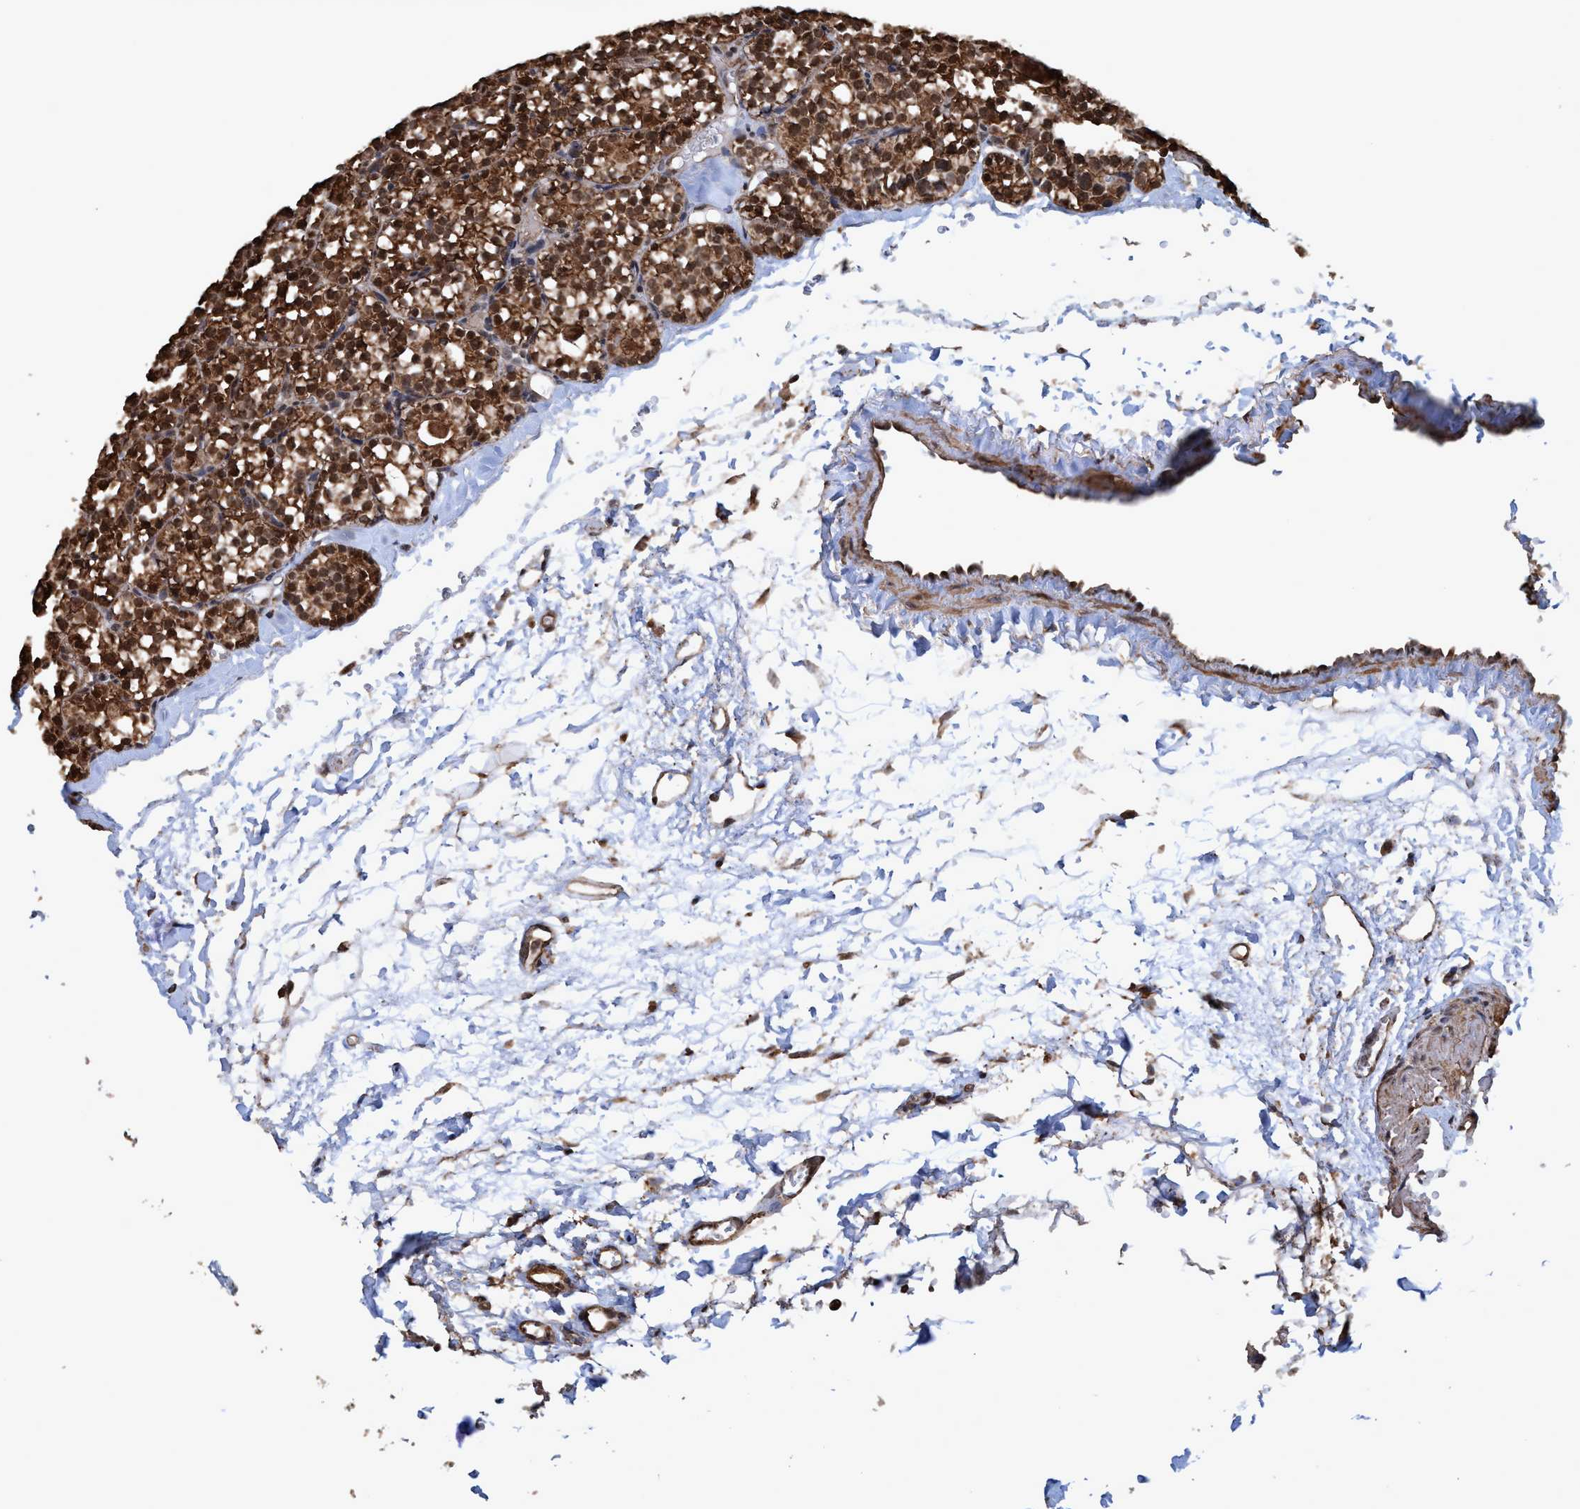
{"staining": {"intensity": "strong", "quantity": ">75%", "location": "cytoplasmic/membranous,nuclear"}, "tissue": "parathyroid gland", "cell_type": "Glandular cells", "image_type": "normal", "snomed": [{"axis": "morphology", "description": "Normal tissue, NOS"}, {"axis": "topography", "description": "Parathyroid gland"}], "caption": "DAB immunohistochemical staining of unremarkable parathyroid gland displays strong cytoplasmic/membranous,nuclear protein expression in about >75% of glandular cells. The staining is performed using DAB brown chromogen to label protein expression. The nuclei are counter-stained blue using hematoxylin.", "gene": "TRPC7", "patient": {"sex": "female", "age": 64}}